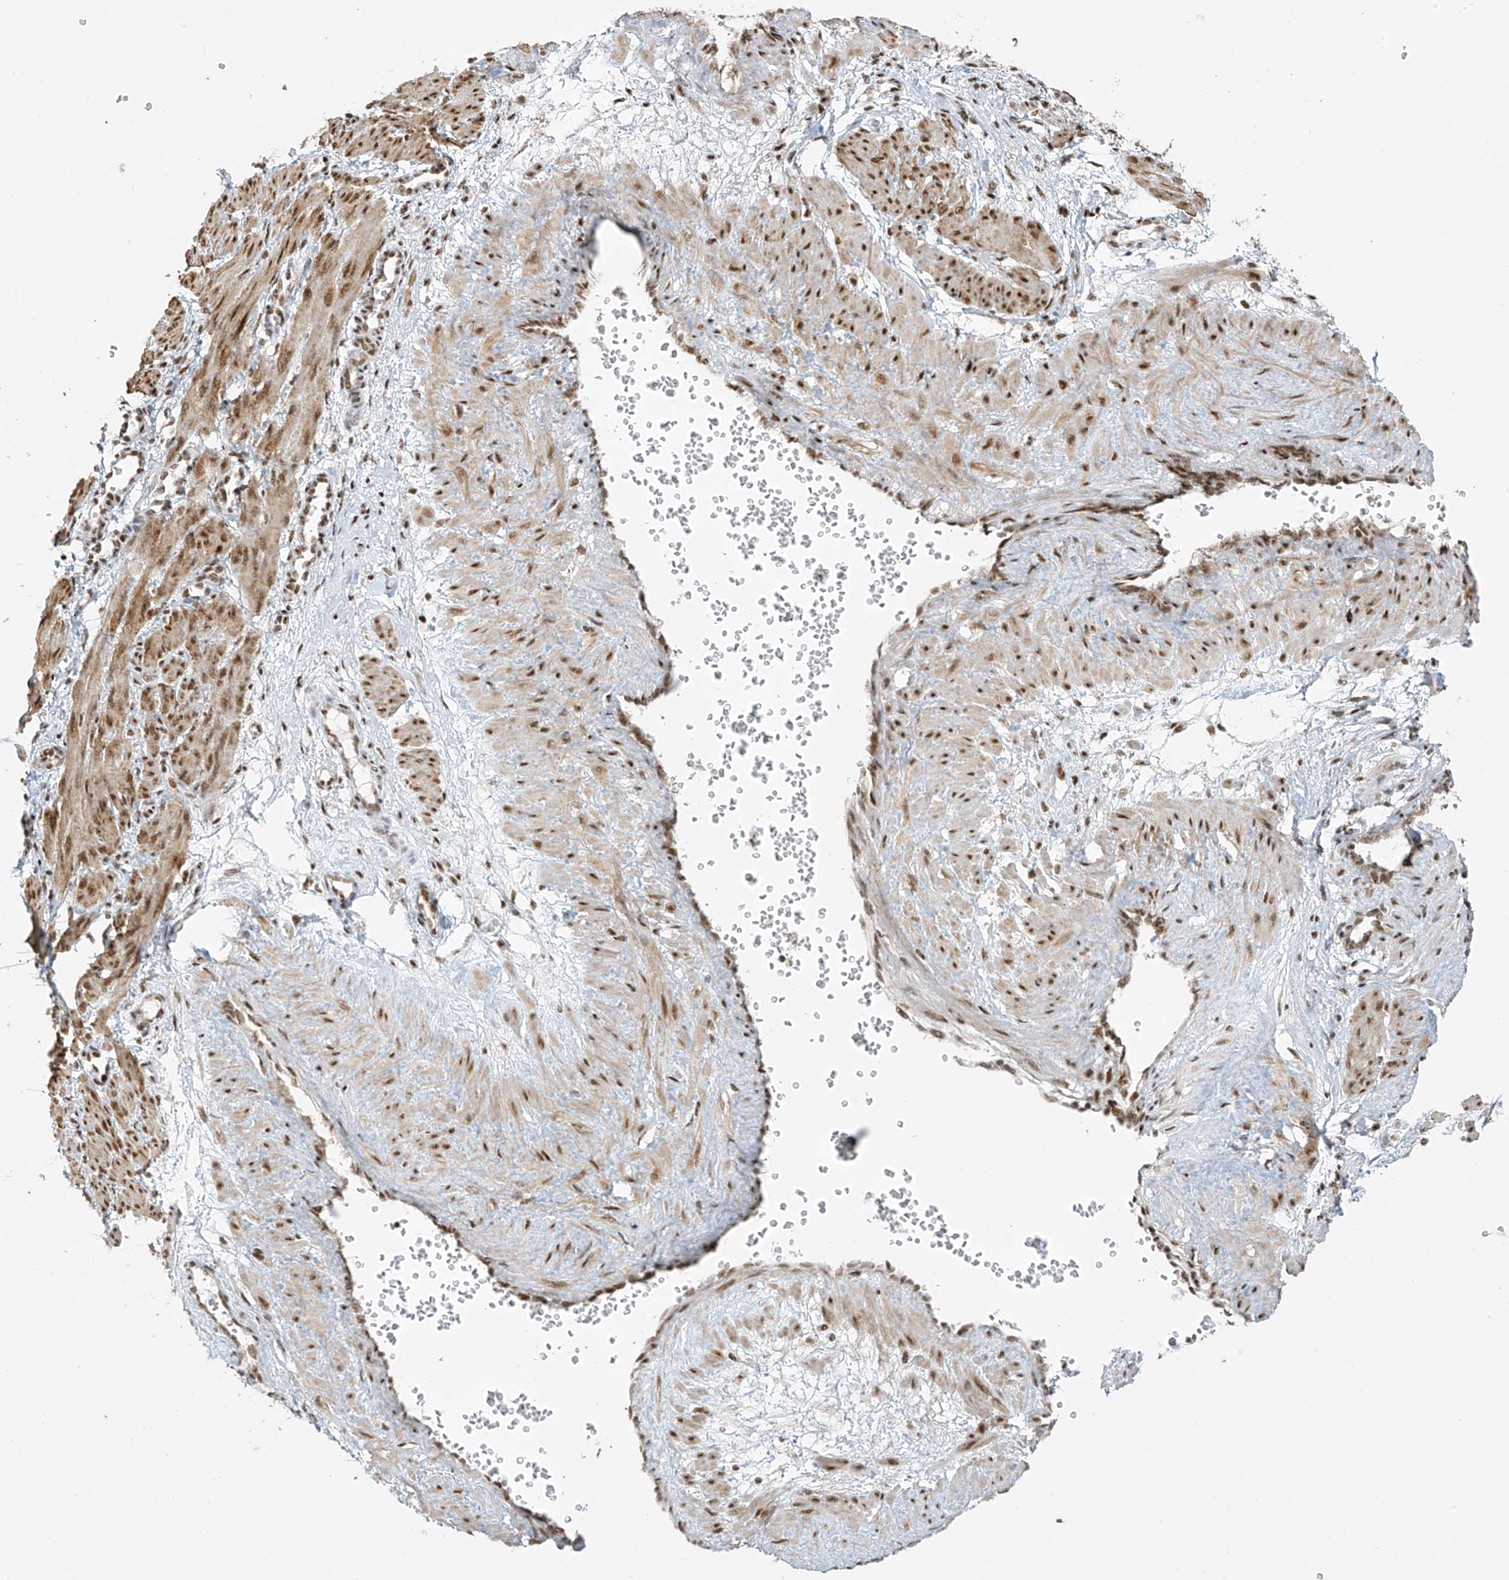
{"staining": {"intensity": "moderate", "quantity": ">75%", "location": "cytoplasmic/membranous,nuclear"}, "tissue": "smooth muscle", "cell_type": "Smooth muscle cells", "image_type": "normal", "snomed": [{"axis": "morphology", "description": "Normal tissue, NOS"}, {"axis": "topography", "description": "Endometrium"}], "caption": "Smooth muscle cells reveal medium levels of moderate cytoplasmic/membranous,nuclear expression in about >75% of cells in unremarkable smooth muscle.", "gene": "MS4A6A", "patient": {"sex": "female", "age": 33}}